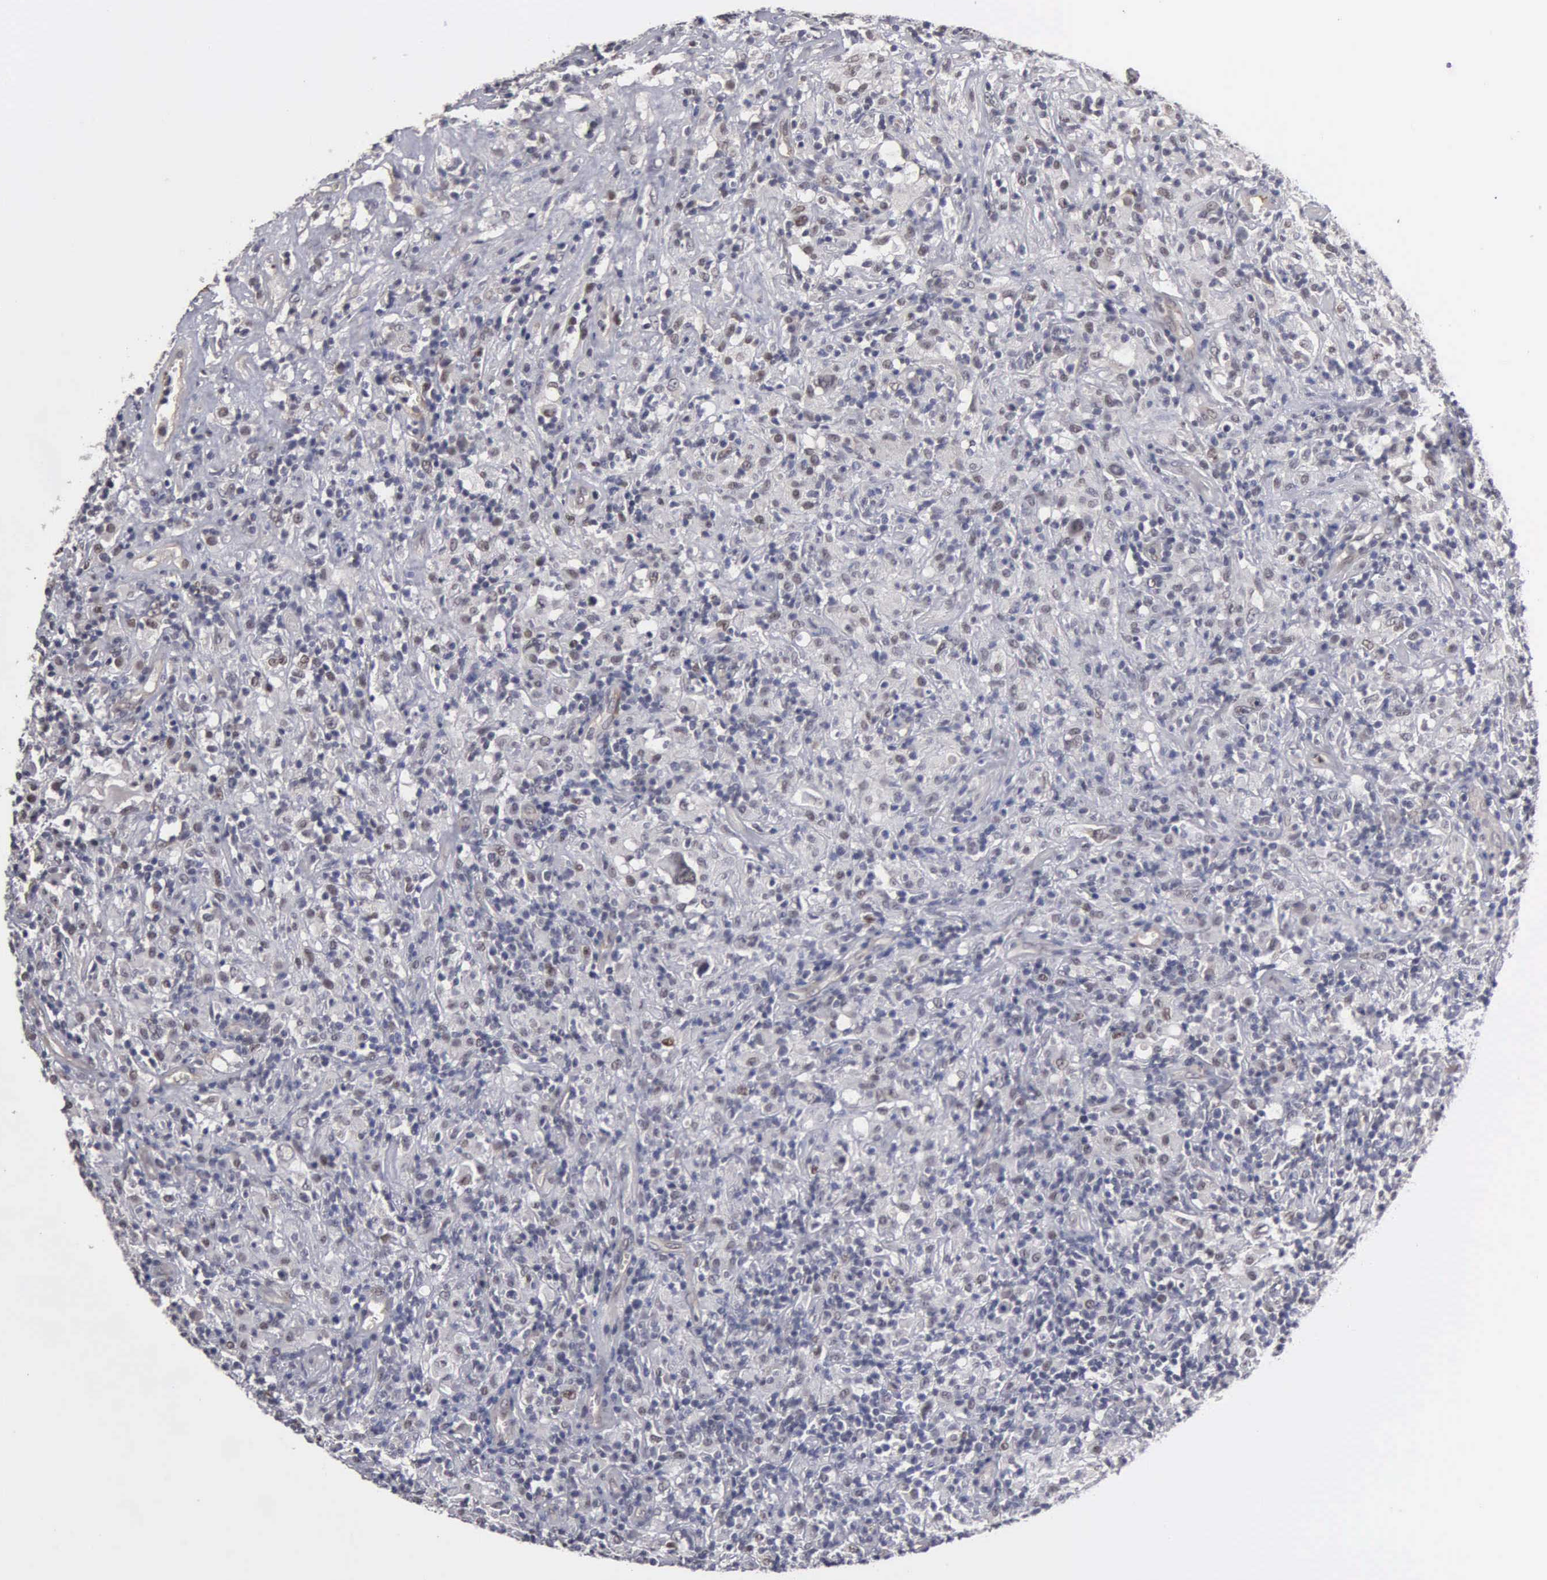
{"staining": {"intensity": "weak", "quantity": "<25%", "location": "nuclear"}, "tissue": "lymphoma", "cell_type": "Tumor cells", "image_type": "cancer", "snomed": [{"axis": "morphology", "description": "Hodgkin's disease, NOS"}, {"axis": "topography", "description": "Lymph node"}], "caption": "Immunohistochemistry (IHC) micrograph of Hodgkin's disease stained for a protein (brown), which reveals no positivity in tumor cells.", "gene": "ZBTB33", "patient": {"sex": "male", "age": 46}}